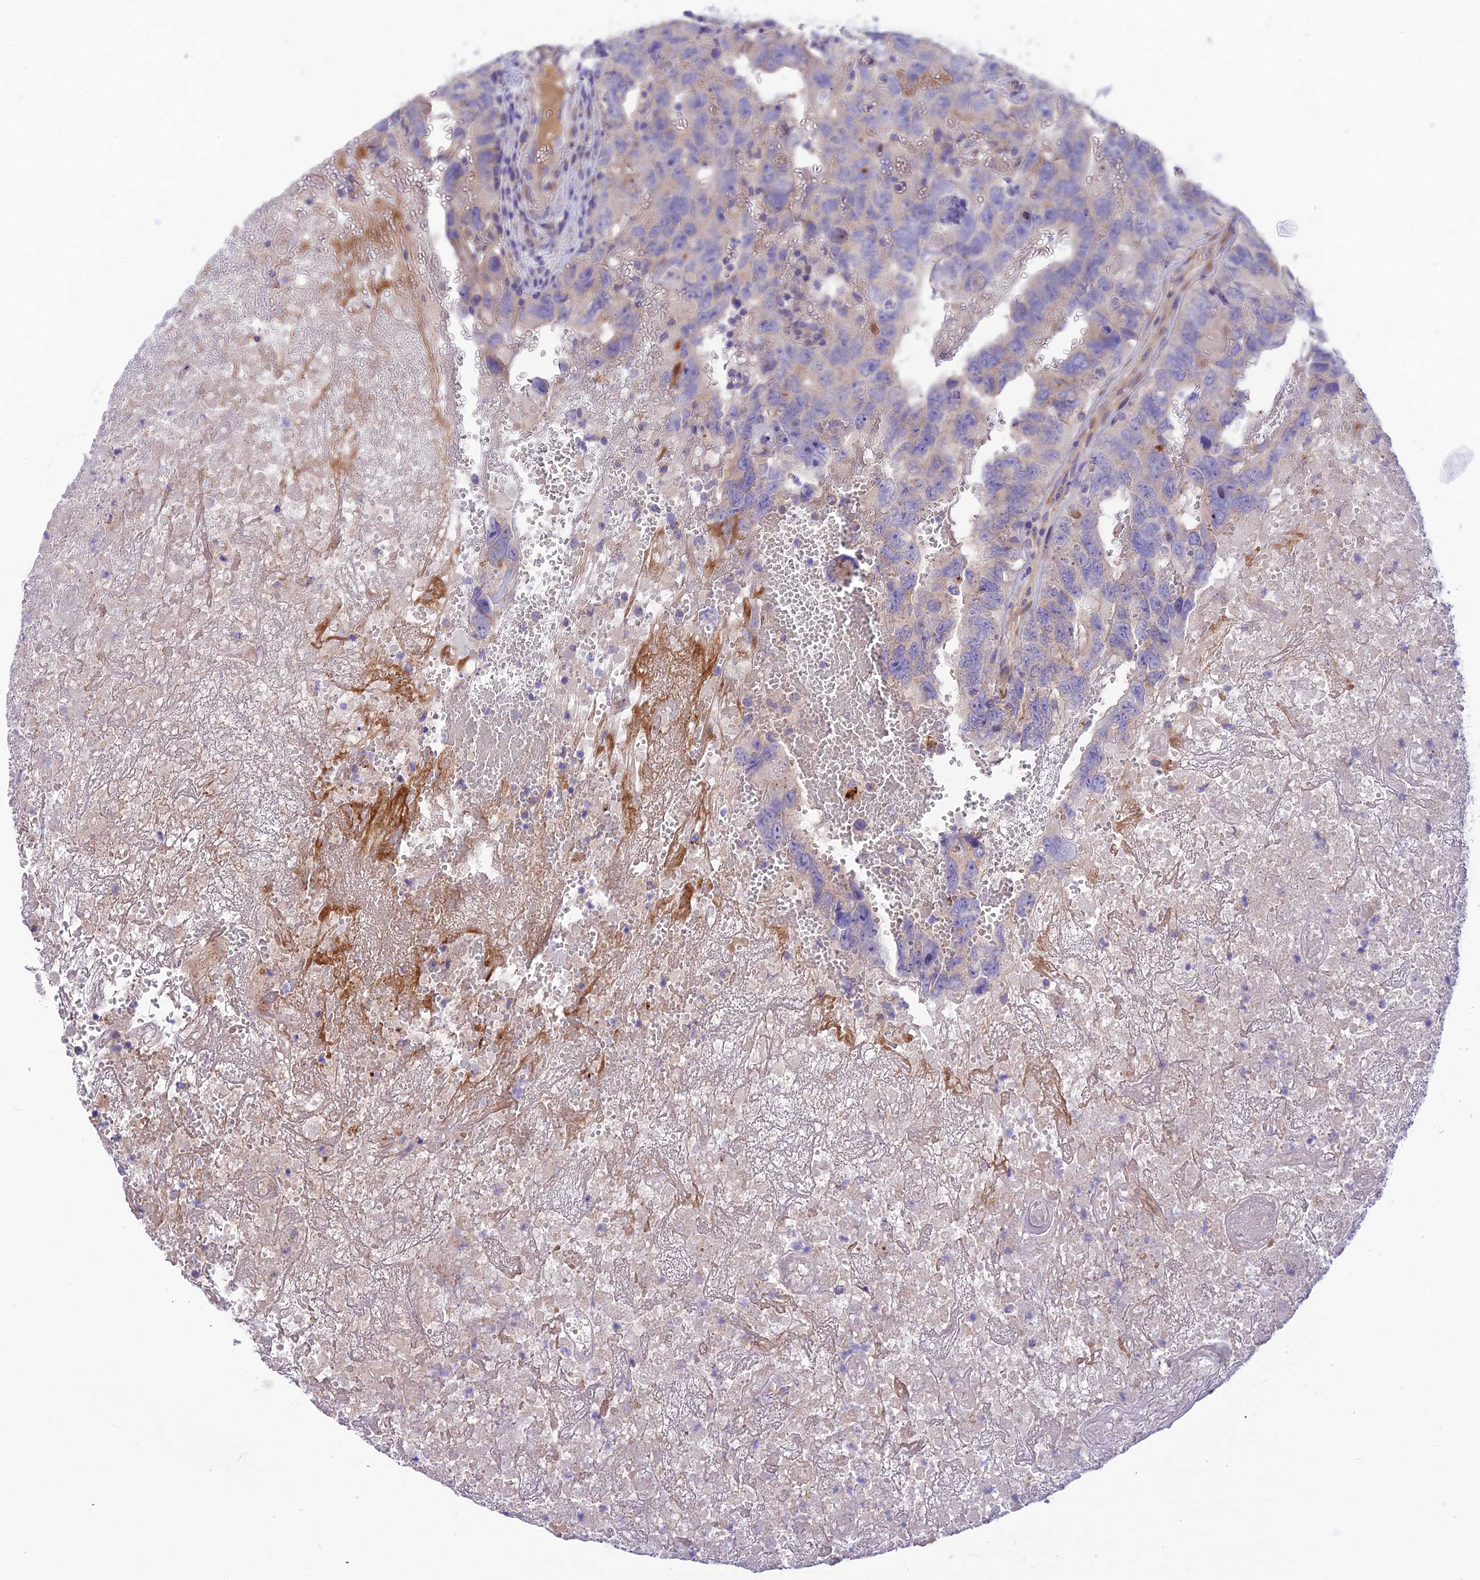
{"staining": {"intensity": "weak", "quantity": "<25%", "location": "cytoplasmic/membranous"}, "tissue": "testis cancer", "cell_type": "Tumor cells", "image_type": "cancer", "snomed": [{"axis": "morphology", "description": "Carcinoma, Embryonal, NOS"}, {"axis": "topography", "description": "Testis"}], "caption": "Immunohistochemical staining of testis cancer (embryonal carcinoma) displays no significant expression in tumor cells. (Stains: DAB (3,3'-diaminobenzidine) immunohistochemistry (IHC) with hematoxylin counter stain, Microscopy: brightfield microscopy at high magnification).", "gene": "CCDC157", "patient": {"sex": "male", "age": 45}}